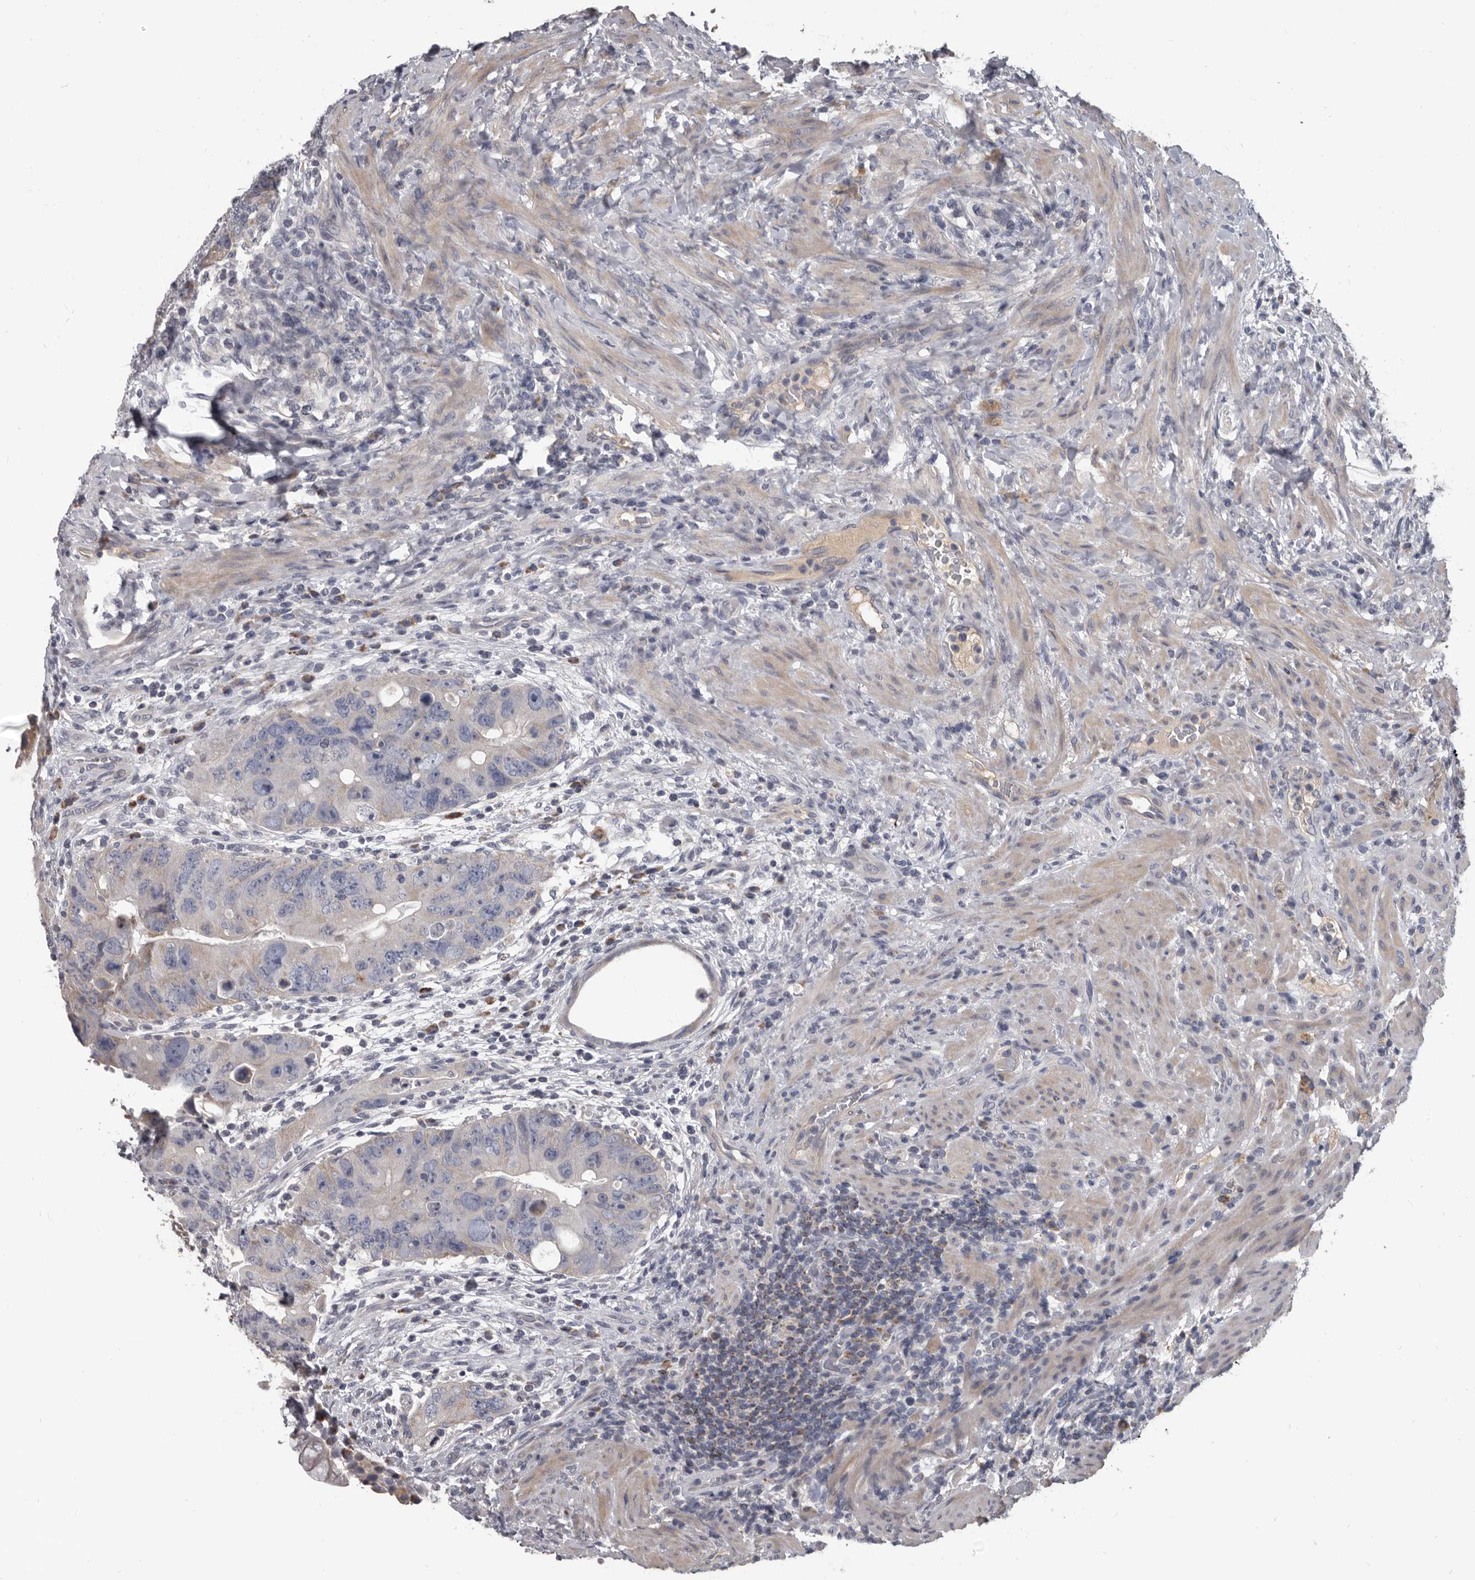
{"staining": {"intensity": "negative", "quantity": "none", "location": "none"}, "tissue": "colorectal cancer", "cell_type": "Tumor cells", "image_type": "cancer", "snomed": [{"axis": "morphology", "description": "Adenocarcinoma, NOS"}, {"axis": "topography", "description": "Rectum"}], "caption": "Adenocarcinoma (colorectal) was stained to show a protein in brown. There is no significant expression in tumor cells.", "gene": "ALDH5A1", "patient": {"sex": "male", "age": 59}}